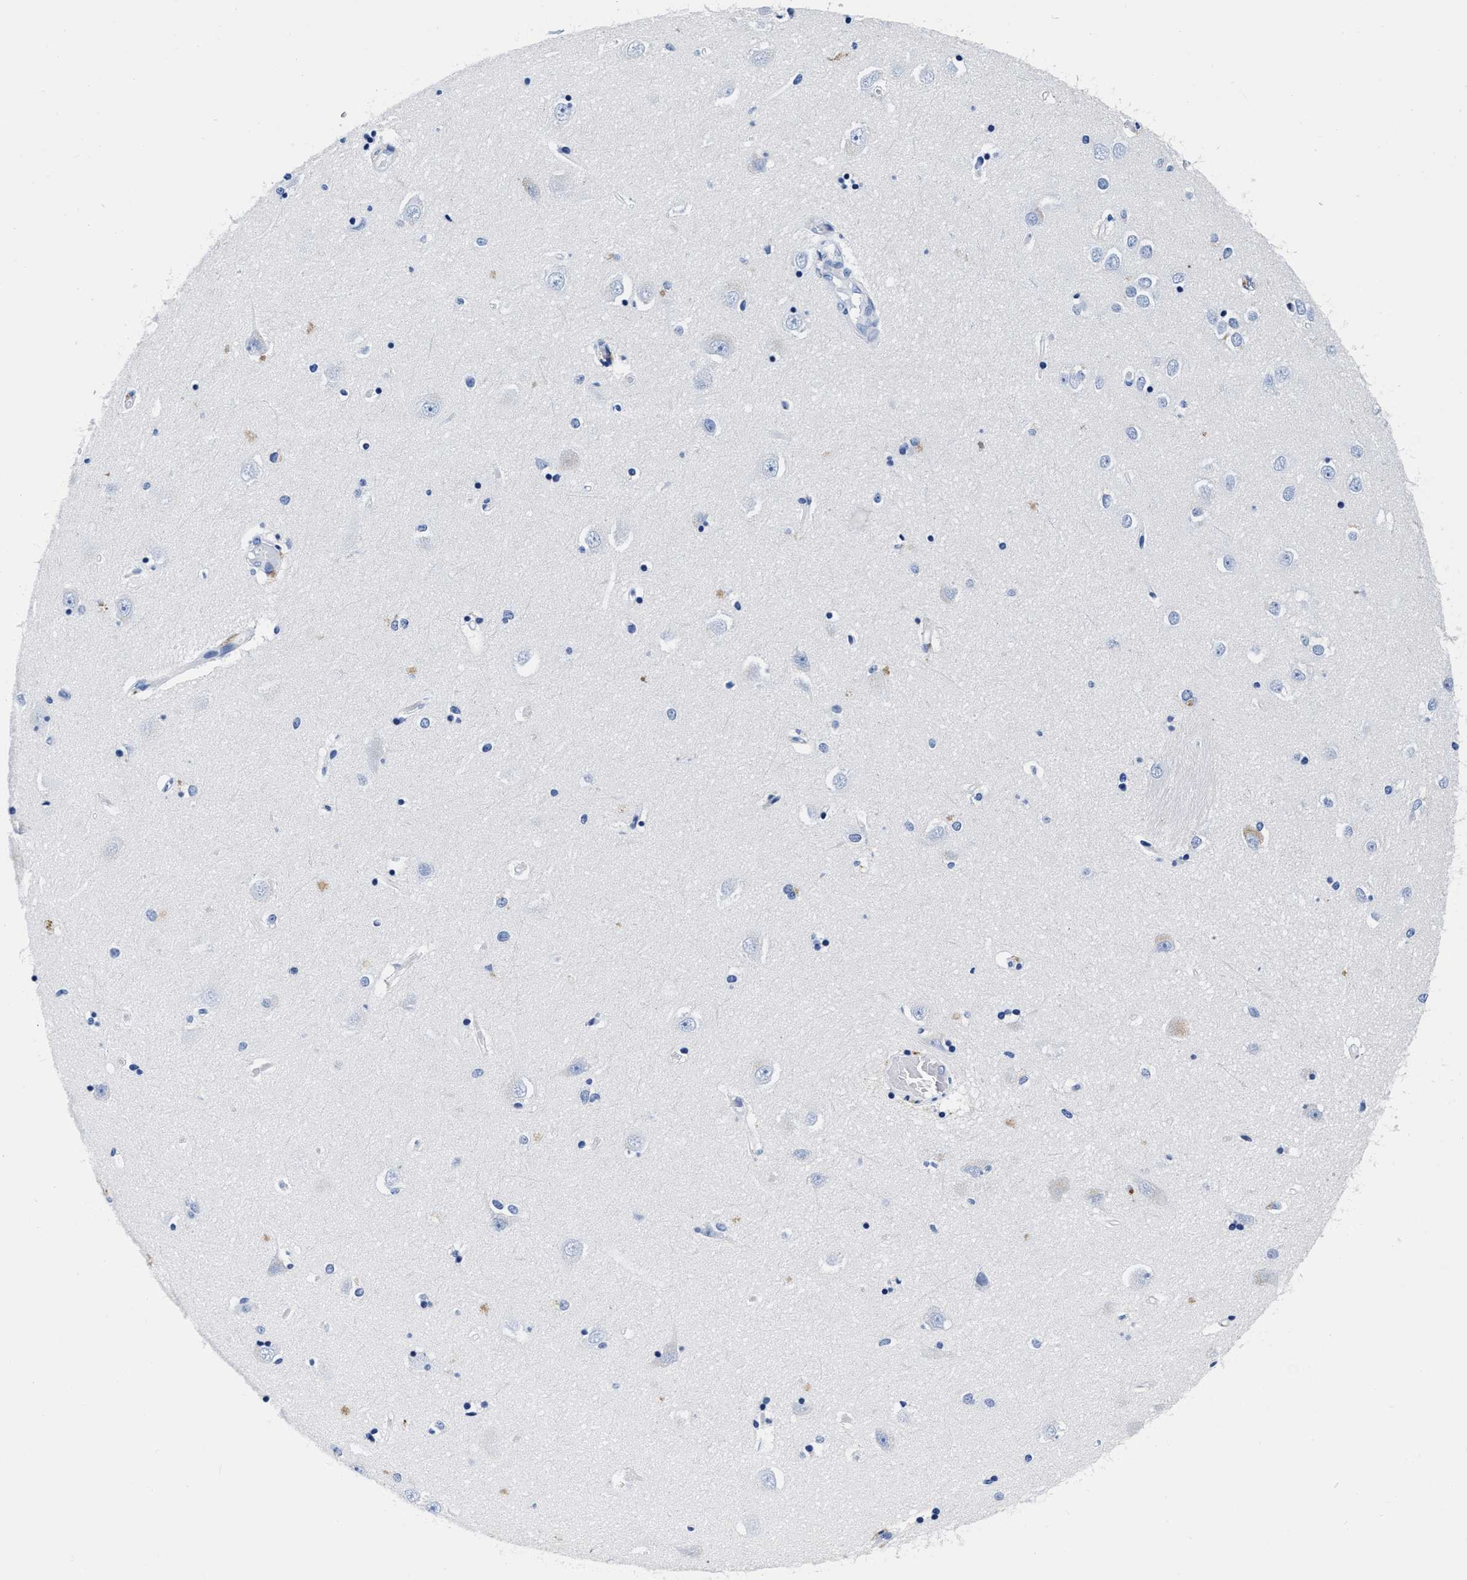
{"staining": {"intensity": "negative", "quantity": "none", "location": "none"}, "tissue": "hippocampus", "cell_type": "Glial cells", "image_type": "normal", "snomed": [{"axis": "morphology", "description": "Normal tissue, NOS"}, {"axis": "topography", "description": "Hippocampus"}], "caption": "Glial cells show no significant protein expression in normal hippocampus.", "gene": "CER1", "patient": {"sex": "male", "age": 45}}